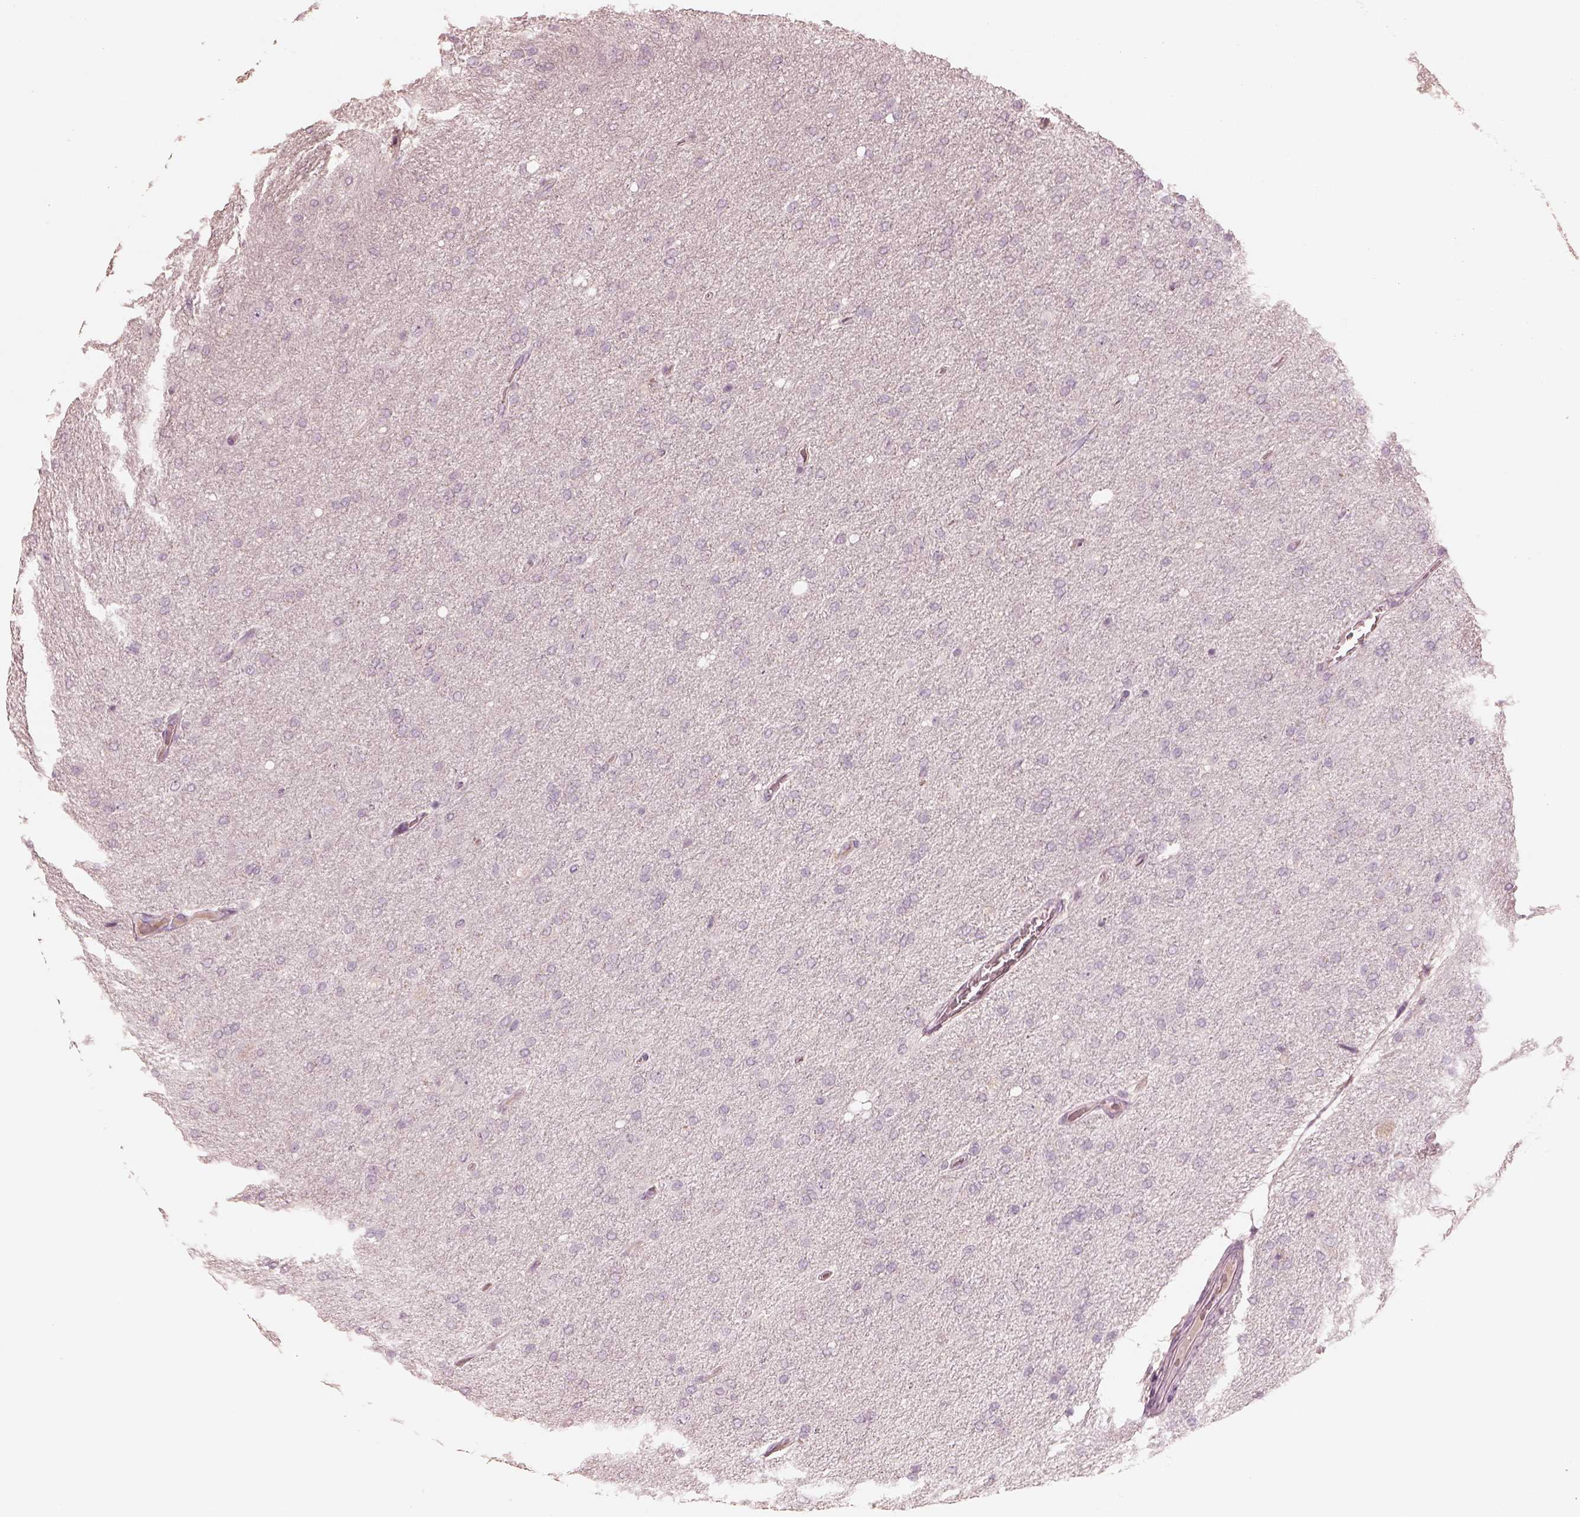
{"staining": {"intensity": "negative", "quantity": "none", "location": "none"}, "tissue": "glioma", "cell_type": "Tumor cells", "image_type": "cancer", "snomed": [{"axis": "morphology", "description": "Glioma, malignant, High grade"}, {"axis": "topography", "description": "Cerebral cortex"}], "caption": "Immunohistochemistry micrograph of neoplastic tissue: malignant glioma (high-grade) stained with DAB shows no significant protein expression in tumor cells.", "gene": "CALR3", "patient": {"sex": "male", "age": 70}}